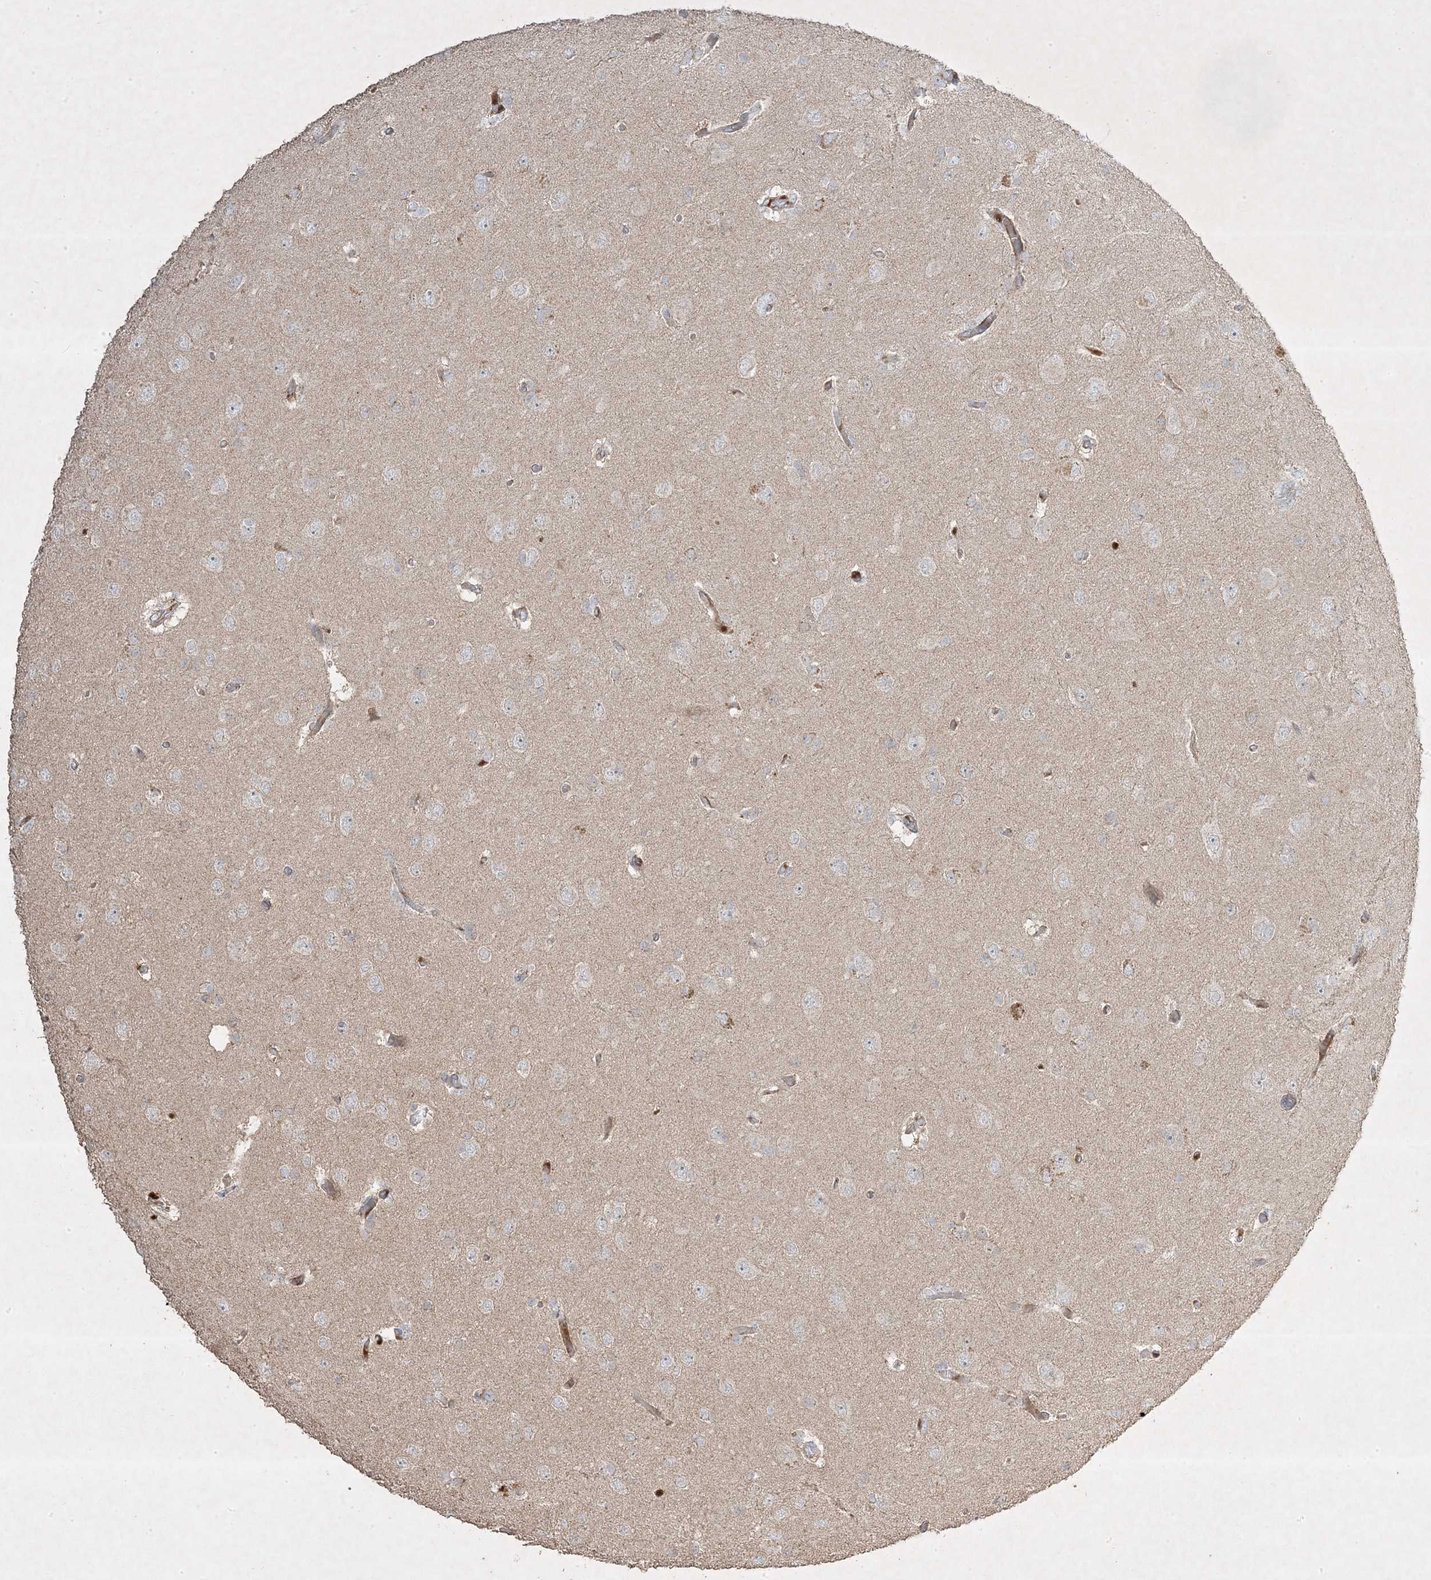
{"staining": {"intensity": "negative", "quantity": "none", "location": "none"}, "tissue": "glioma", "cell_type": "Tumor cells", "image_type": "cancer", "snomed": [{"axis": "morphology", "description": "Glioma, malignant, High grade"}, {"axis": "topography", "description": "Brain"}], "caption": "A micrograph of glioma stained for a protein reveals no brown staining in tumor cells.", "gene": "RGL4", "patient": {"sex": "female", "age": 59}}